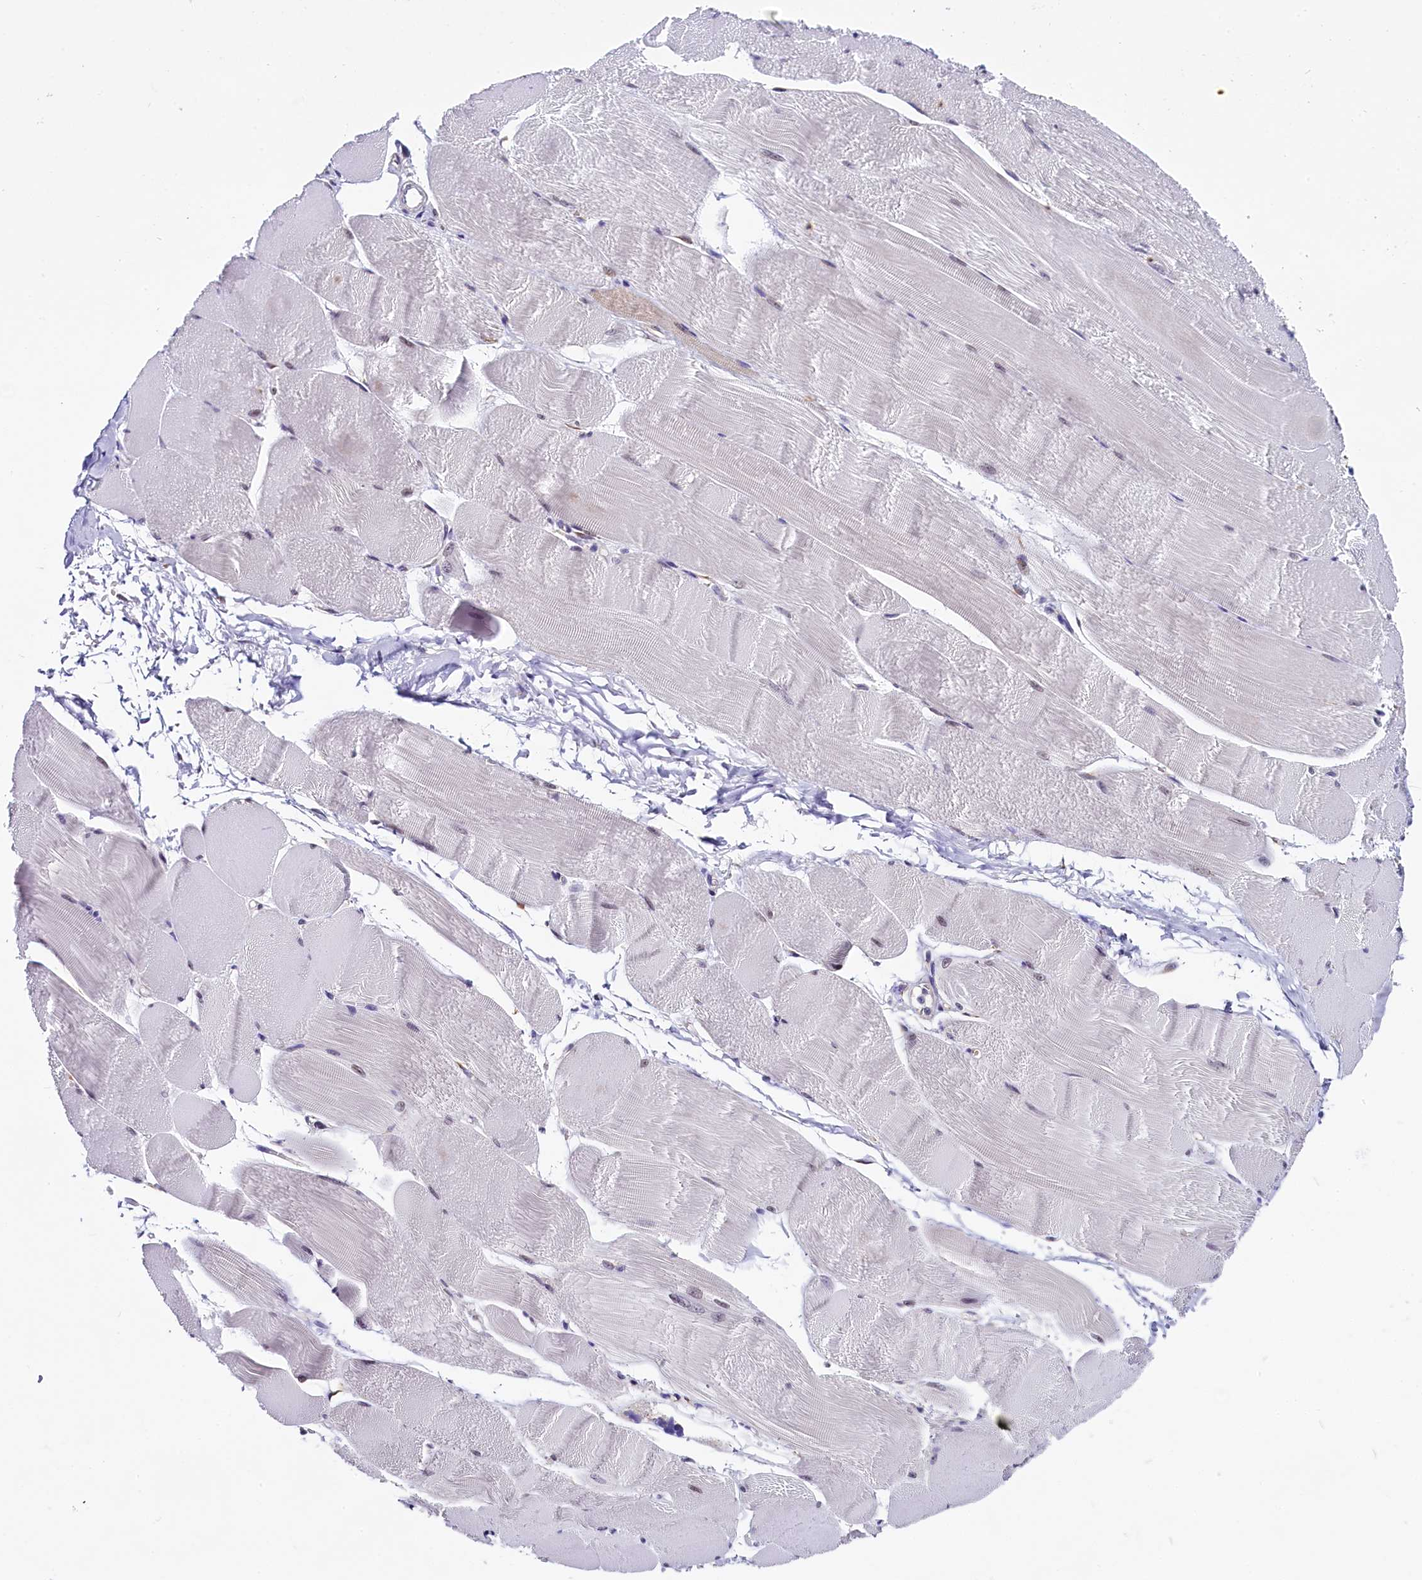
{"staining": {"intensity": "weak", "quantity": "<25%", "location": "cytoplasmic/membranous"}, "tissue": "skeletal muscle", "cell_type": "Myocytes", "image_type": "normal", "snomed": [{"axis": "morphology", "description": "Normal tissue, NOS"}, {"axis": "morphology", "description": "Basal cell carcinoma"}, {"axis": "topography", "description": "Skeletal muscle"}], "caption": "DAB (3,3'-diaminobenzidine) immunohistochemical staining of normal human skeletal muscle demonstrates no significant expression in myocytes.", "gene": "UACA", "patient": {"sex": "female", "age": 64}}